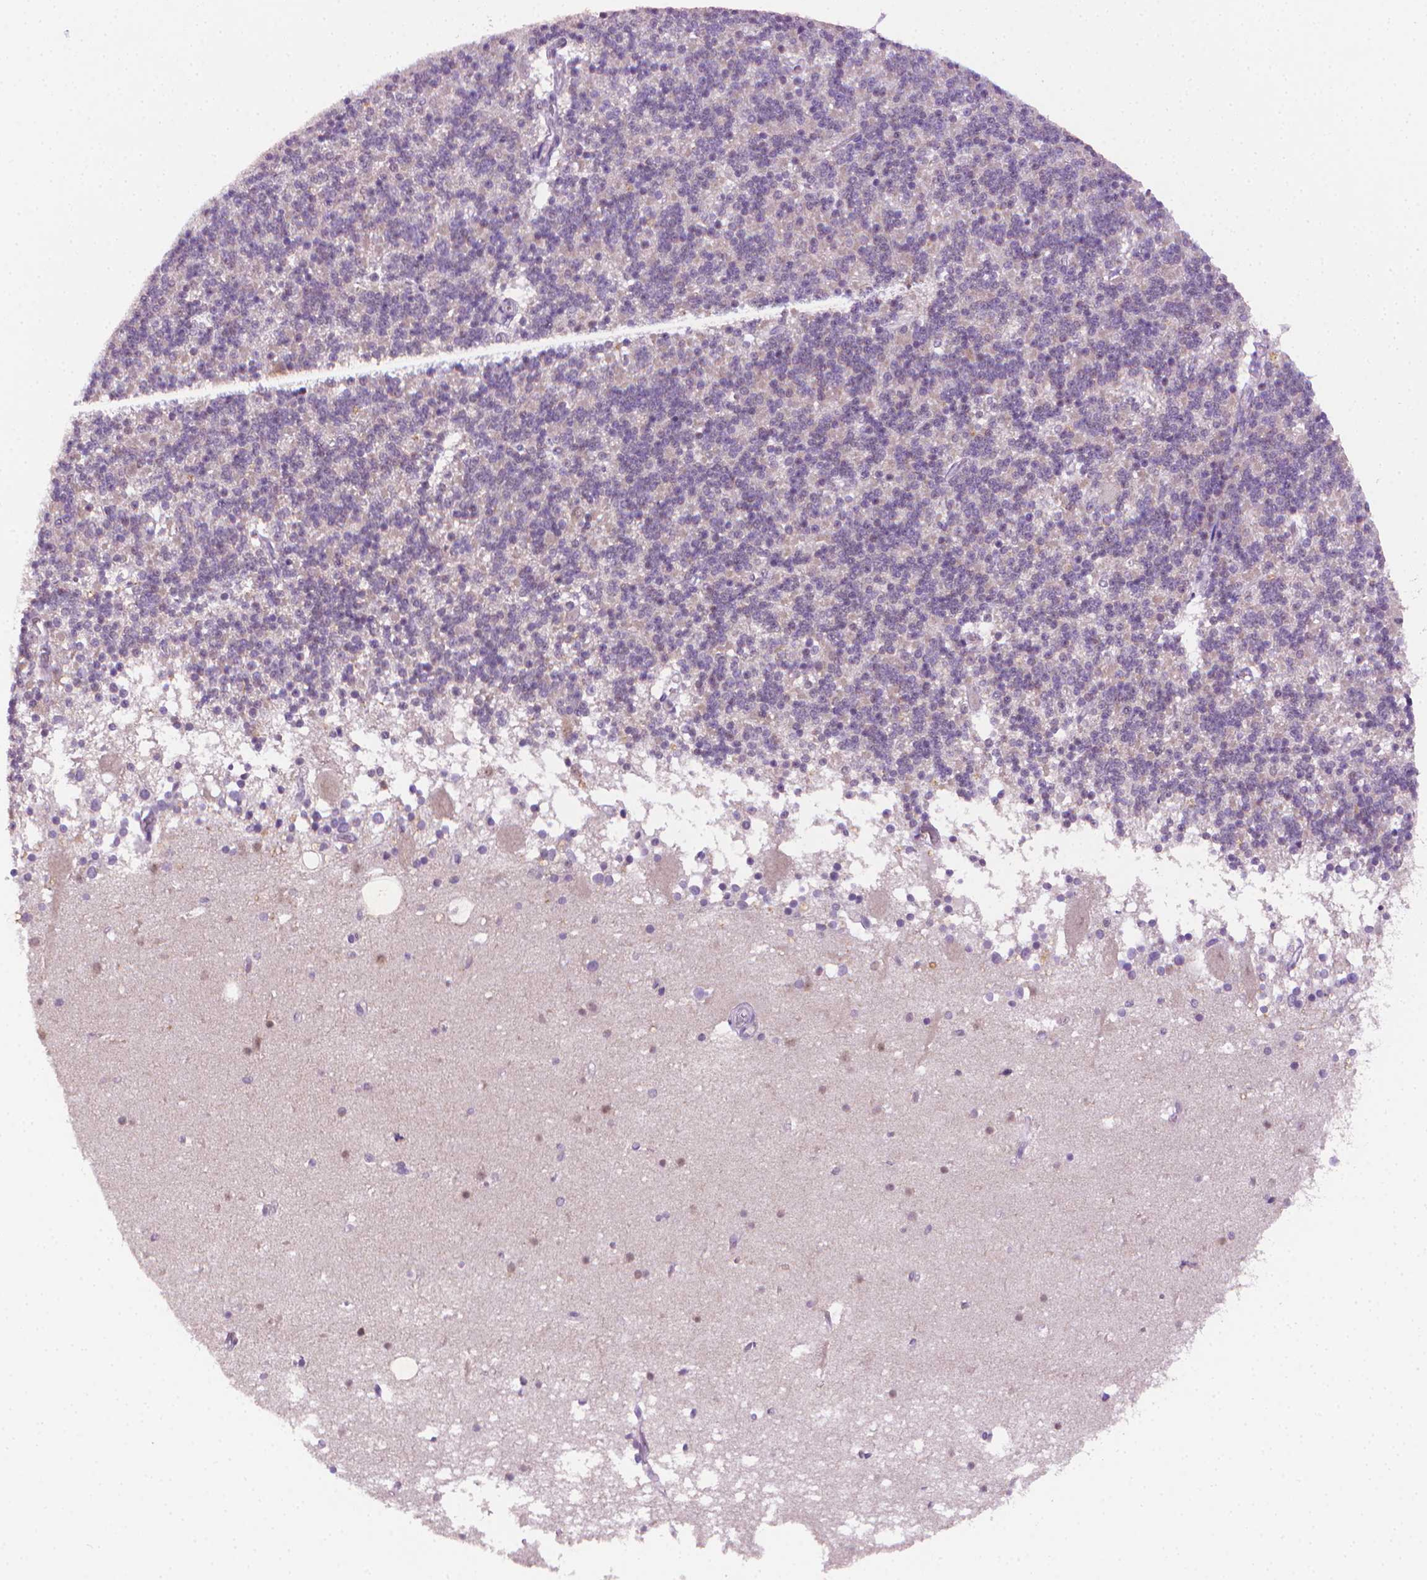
{"staining": {"intensity": "negative", "quantity": "none", "location": "none"}, "tissue": "cerebellum", "cell_type": "Cells in granular layer", "image_type": "normal", "snomed": [{"axis": "morphology", "description": "Normal tissue, NOS"}, {"axis": "topography", "description": "Cerebellum"}], "caption": "Immunohistochemistry (IHC) histopathology image of benign cerebellum: cerebellum stained with DAB shows no significant protein expression in cells in granular layer. The staining was performed using DAB (3,3'-diaminobenzidine) to visualize the protein expression in brown, while the nuclei were stained in blue with hematoxylin (Magnification: 20x).", "gene": "CDKN2D", "patient": {"sex": "male", "age": 70}}